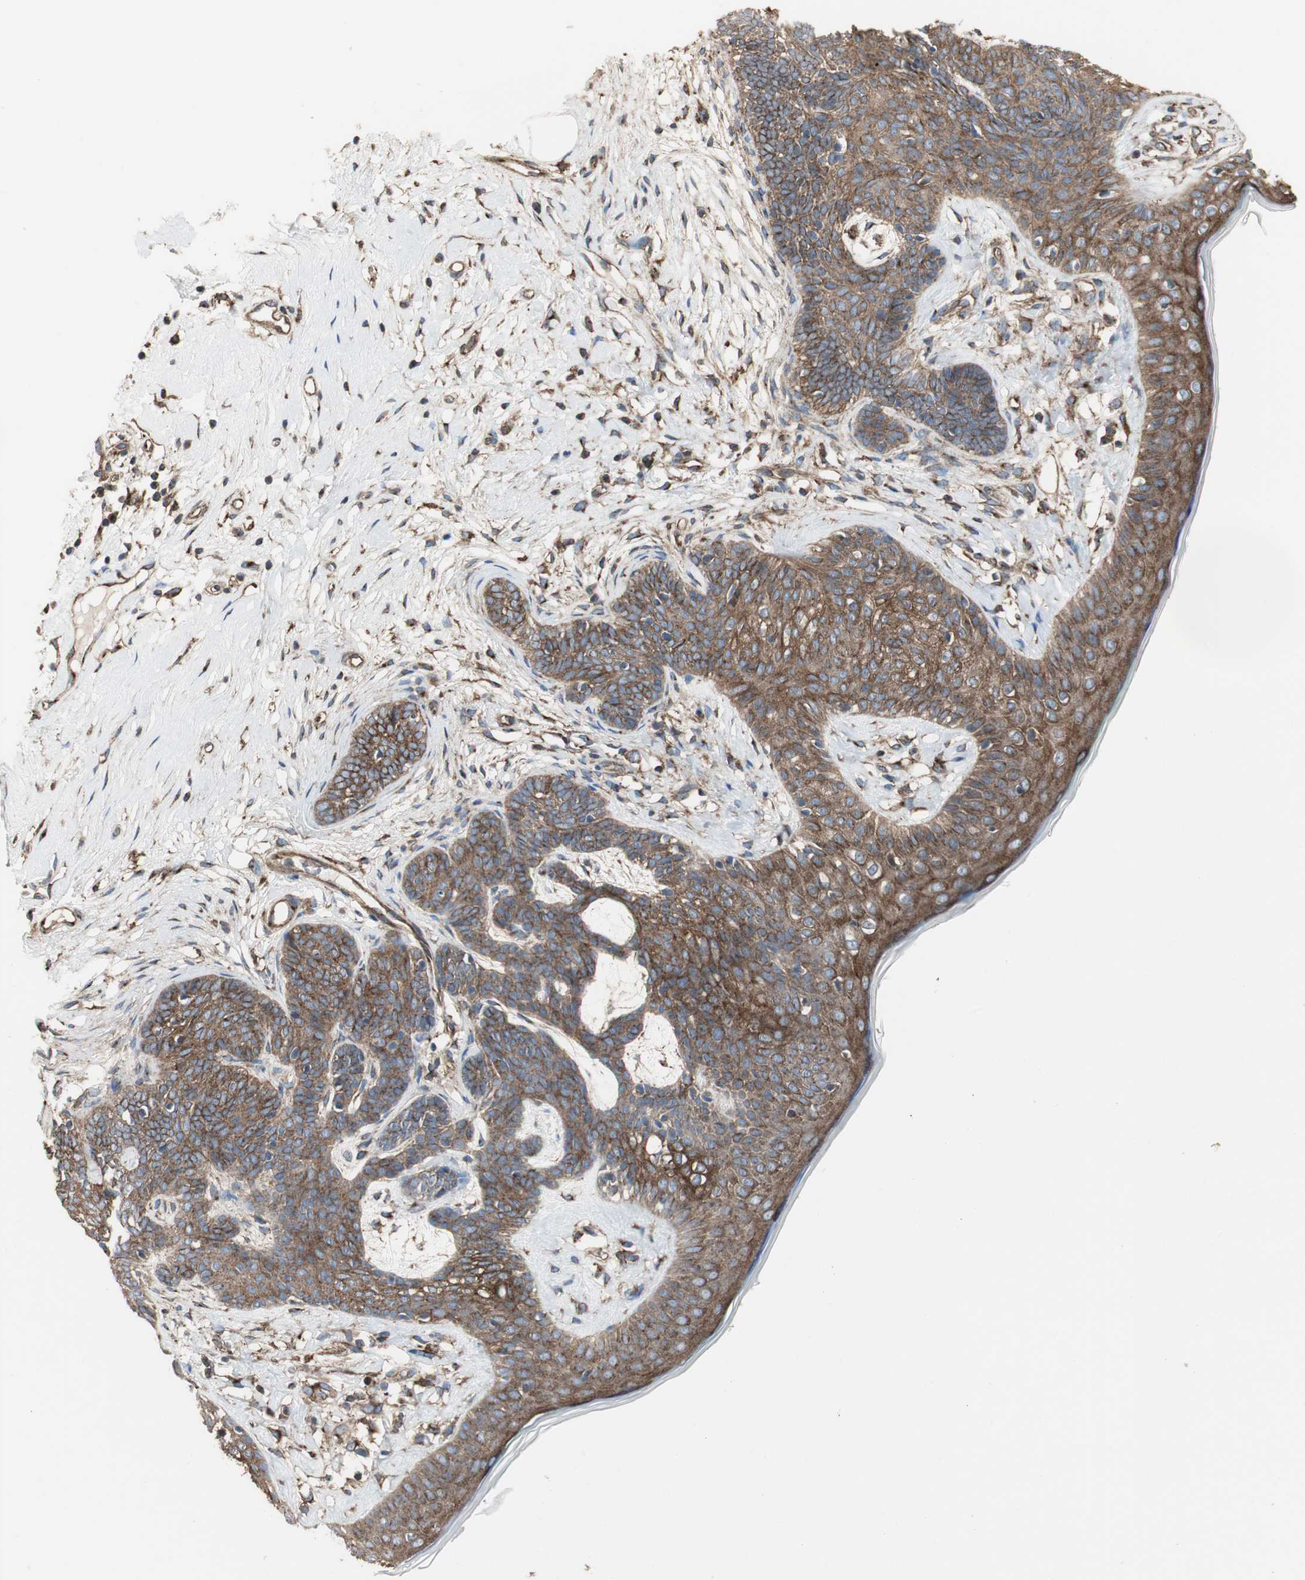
{"staining": {"intensity": "strong", "quantity": ">75%", "location": "cytoplasmic/membranous"}, "tissue": "skin cancer", "cell_type": "Tumor cells", "image_type": "cancer", "snomed": [{"axis": "morphology", "description": "Developmental malformation"}, {"axis": "morphology", "description": "Basal cell carcinoma"}, {"axis": "topography", "description": "Skin"}], "caption": "This is a photomicrograph of immunohistochemistry (IHC) staining of skin basal cell carcinoma, which shows strong staining in the cytoplasmic/membranous of tumor cells.", "gene": "H6PD", "patient": {"sex": "female", "age": 62}}